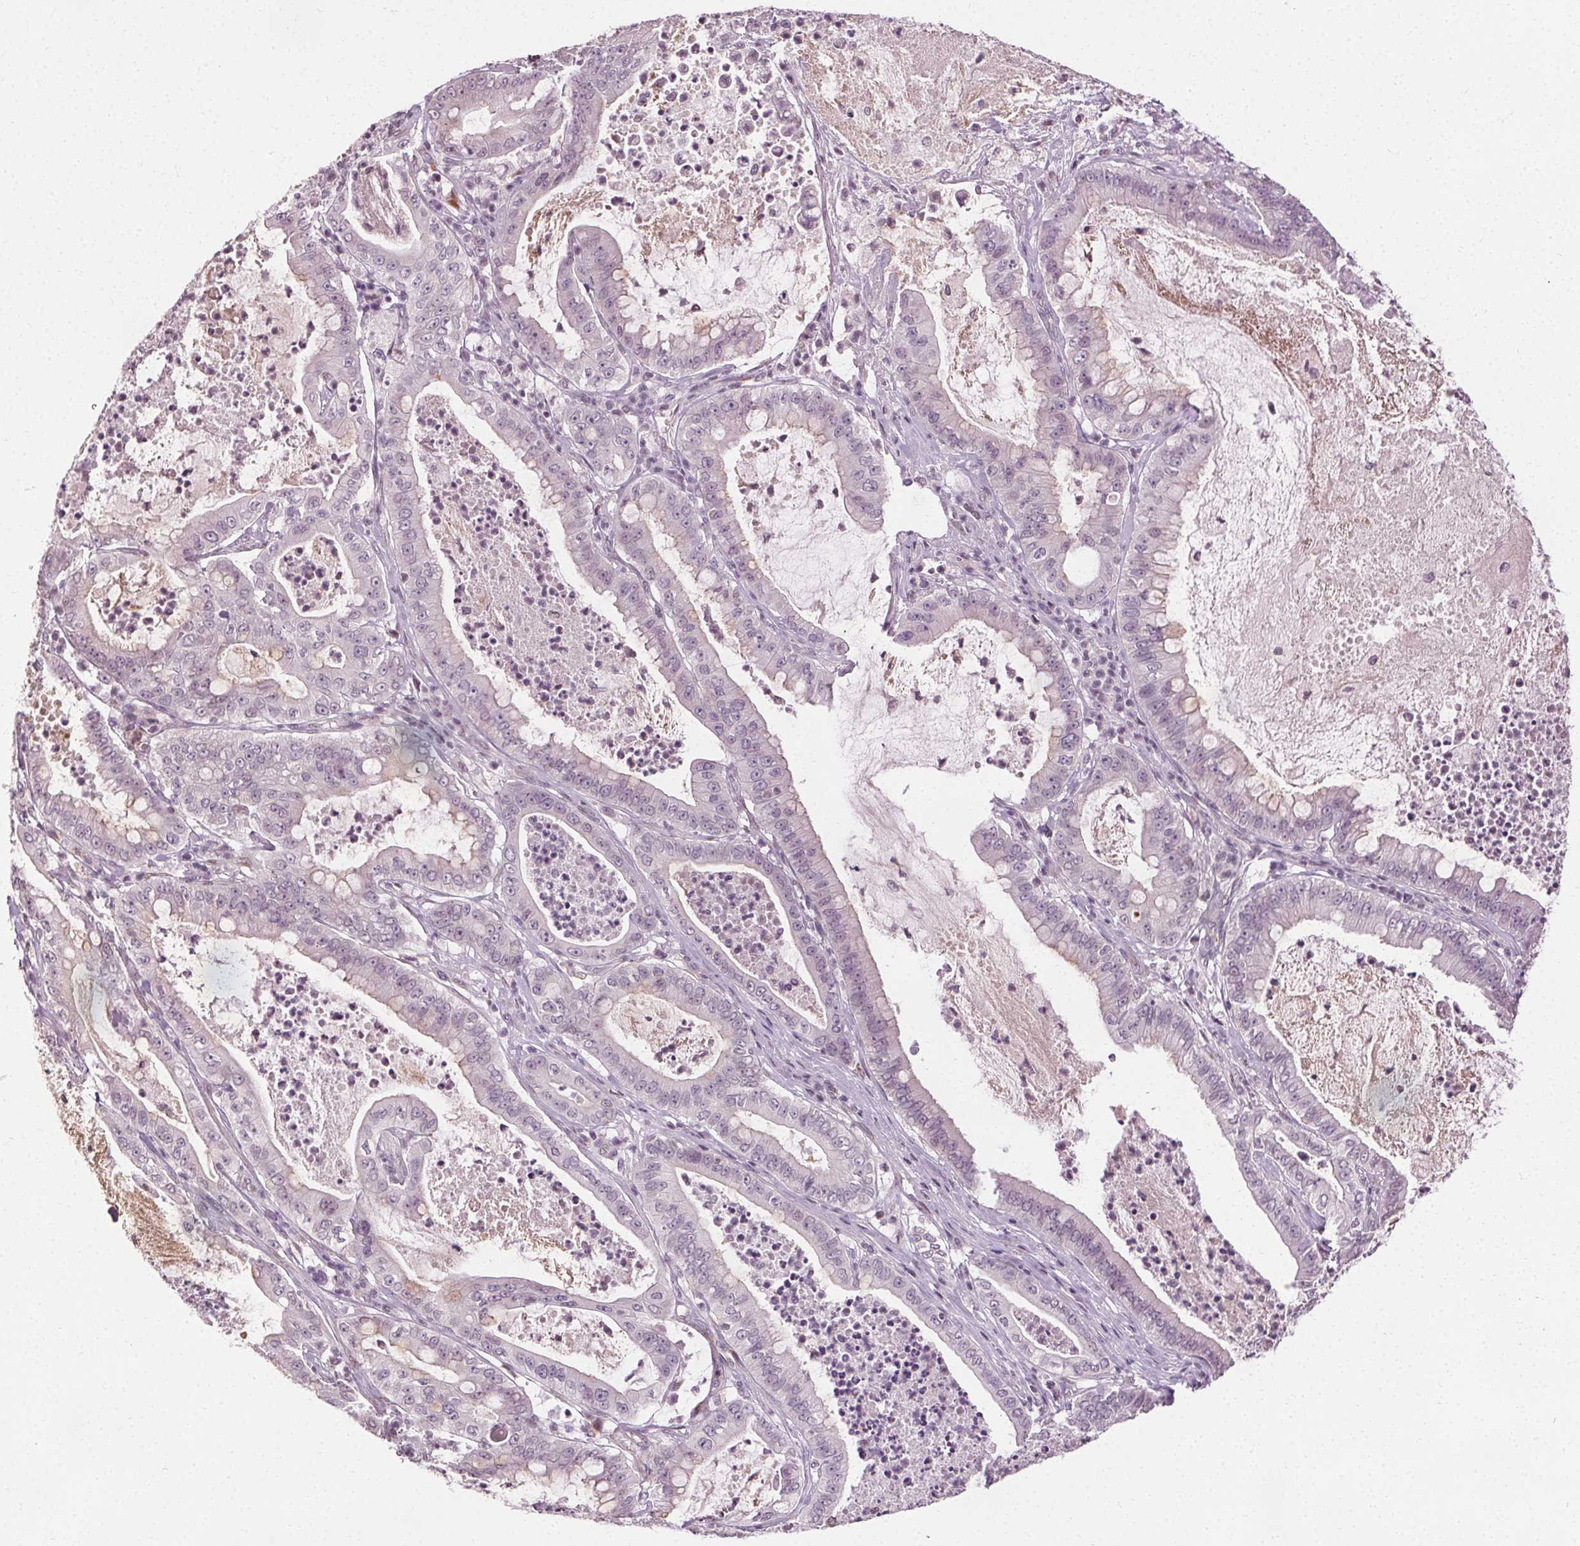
{"staining": {"intensity": "negative", "quantity": "none", "location": "none"}, "tissue": "pancreatic cancer", "cell_type": "Tumor cells", "image_type": "cancer", "snomed": [{"axis": "morphology", "description": "Adenocarcinoma, NOS"}, {"axis": "topography", "description": "Pancreas"}], "caption": "Immunohistochemistry histopathology image of adenocarcinoma (pancreatic) stained for a protein (brown), which reveals no positivity in tumor cells. The staining is performed using DAB (3,3'-diaminobenzidine) brown chromogen with nuclei counter-stained in using hematoxylin.", "gene": "LFNG", "patient": {"sex": "male", "age": 71}}